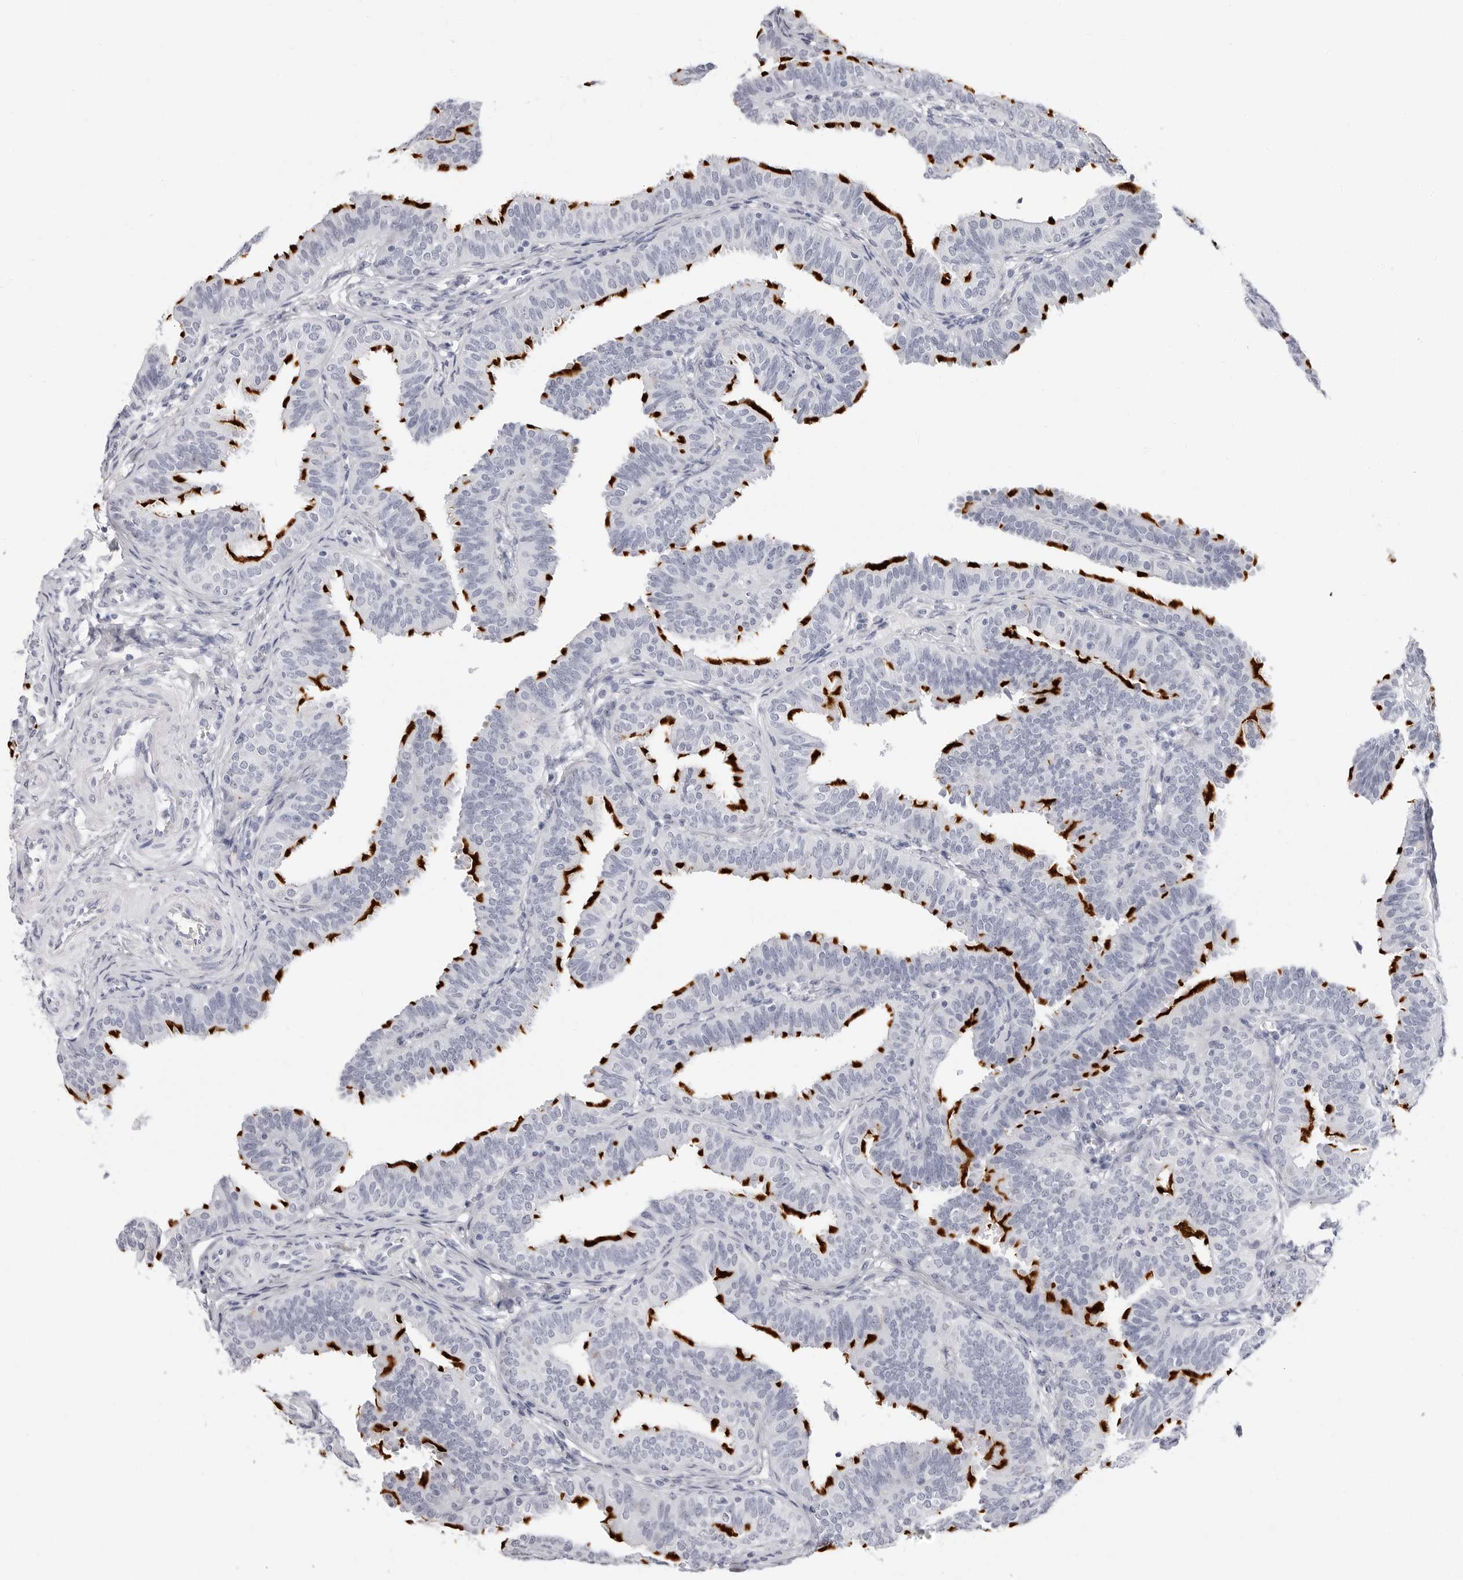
{"staining": {"intensity": "strong", "quantity": "25%-75%", "location": "cytoplasmic/membranous"}, "tissue": "fallopian tube", "cell_type": "Glandular cells", "image_type": "normal", "snomed": [{"axis": "morphology", "description": "Normal tissue, NOS"}, {"axis": "topography", "description": "Fallopian tube"}], "caption": "An immunohistochemistry (IHC) photomicrograph of normal tissue is shown. Protein staining in brown labels strong cytoplasmic/membranous positivity in fallopian tube within glandular cells. (DAB (3,3'-diaminobenzidine) = brown stain, brightfield microscopy at high magnification).", "gene": "ERICH3", "patient": {"sex": "female", "age": 35}}